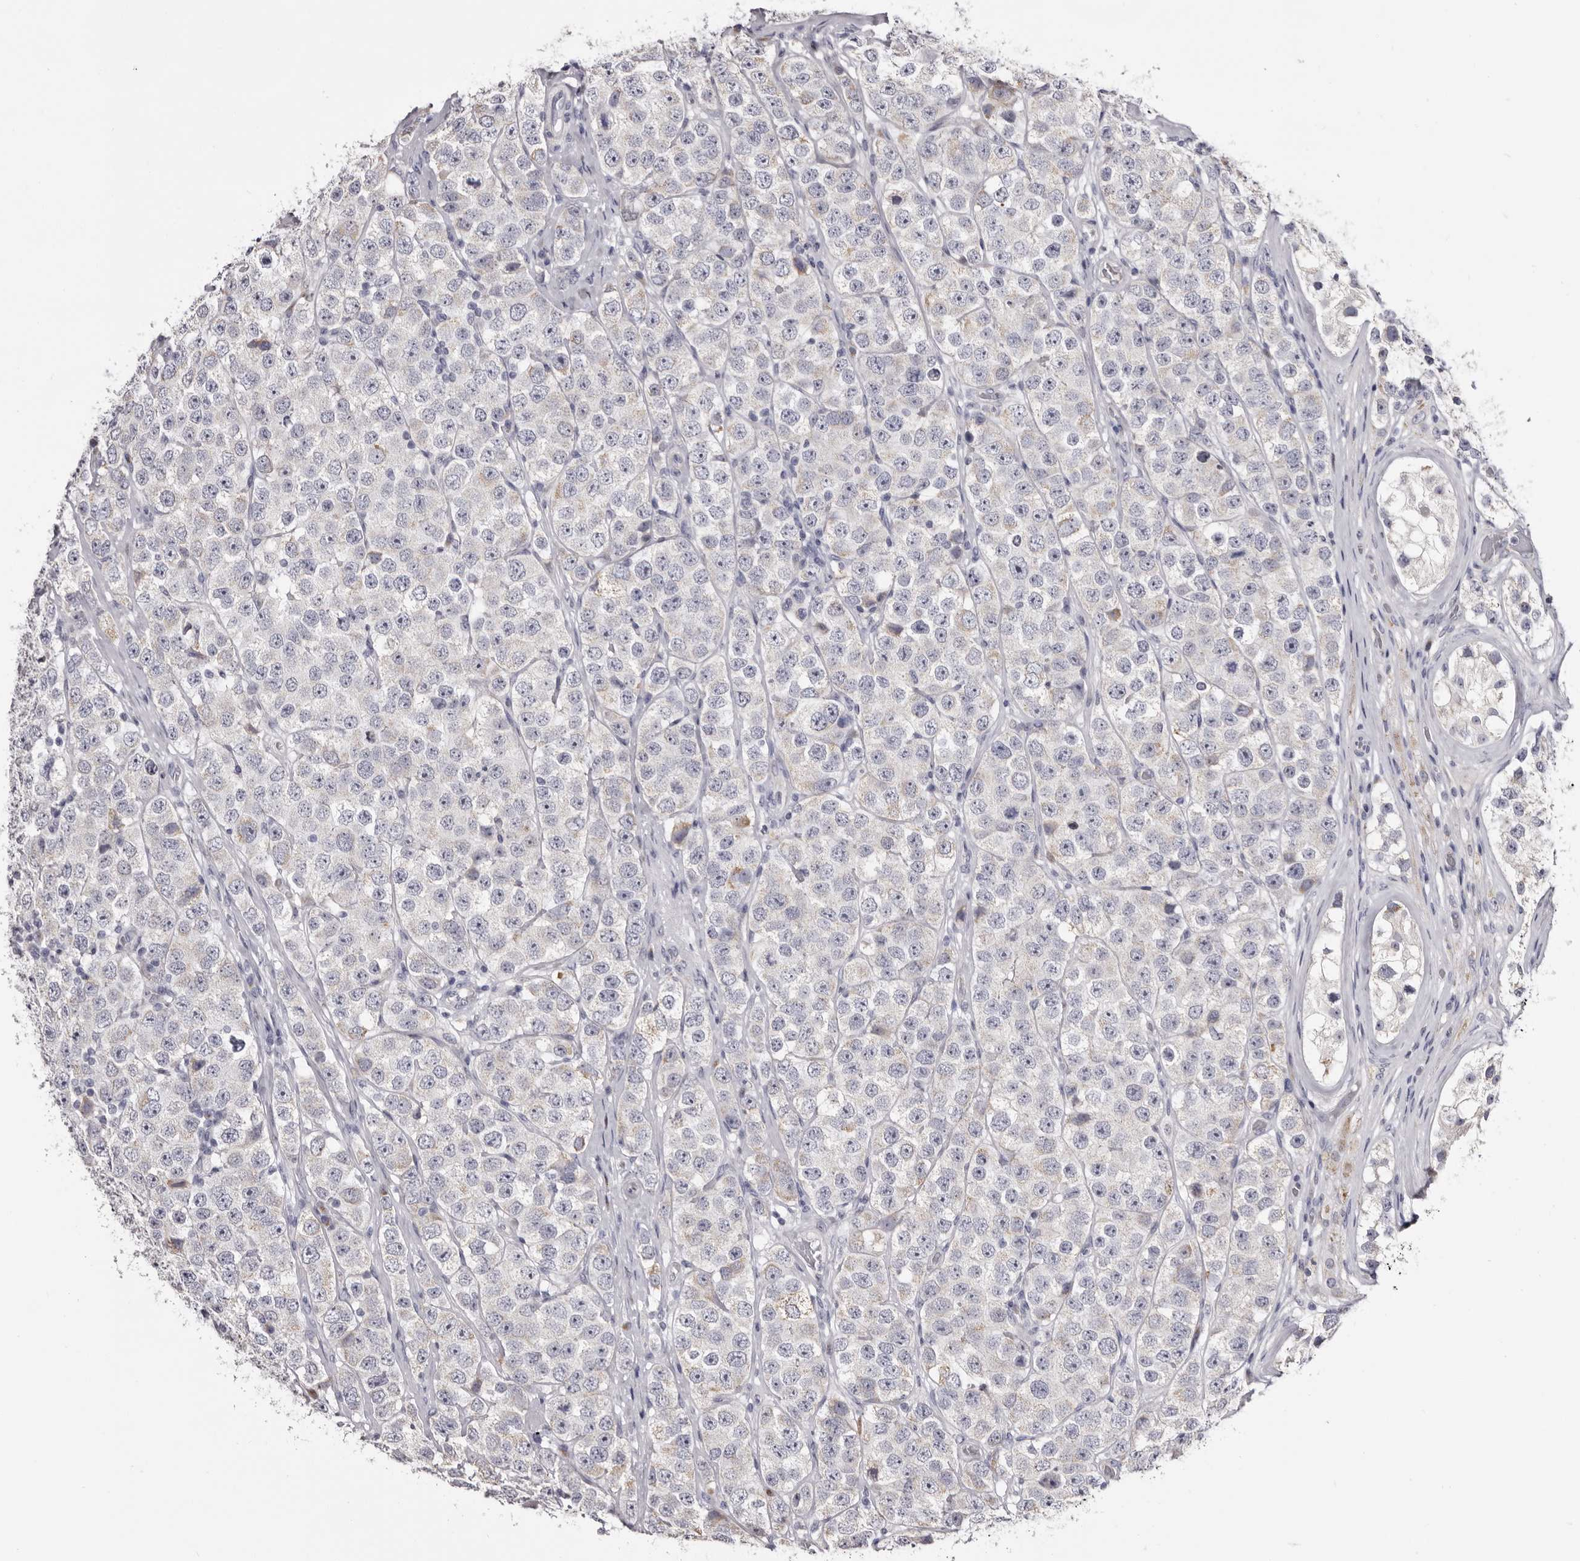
{"staining": {"intensity": "negative", "quantity": "none", "location": "none"}, "tissue": "testis cancer", "cell_type": "Tumor cells", "image_type": "cancer", "snomed": [{"axis": "morphology", "description": "Seminoma, NOS"}, {"axis": "topography", "description": "Testis"}], "caption": "The histopathology image demonstrates no staining of tumor cells in seminoma (testis).", "gene": "CASQ1", "patient": {"sex": "male", "age": 28}}